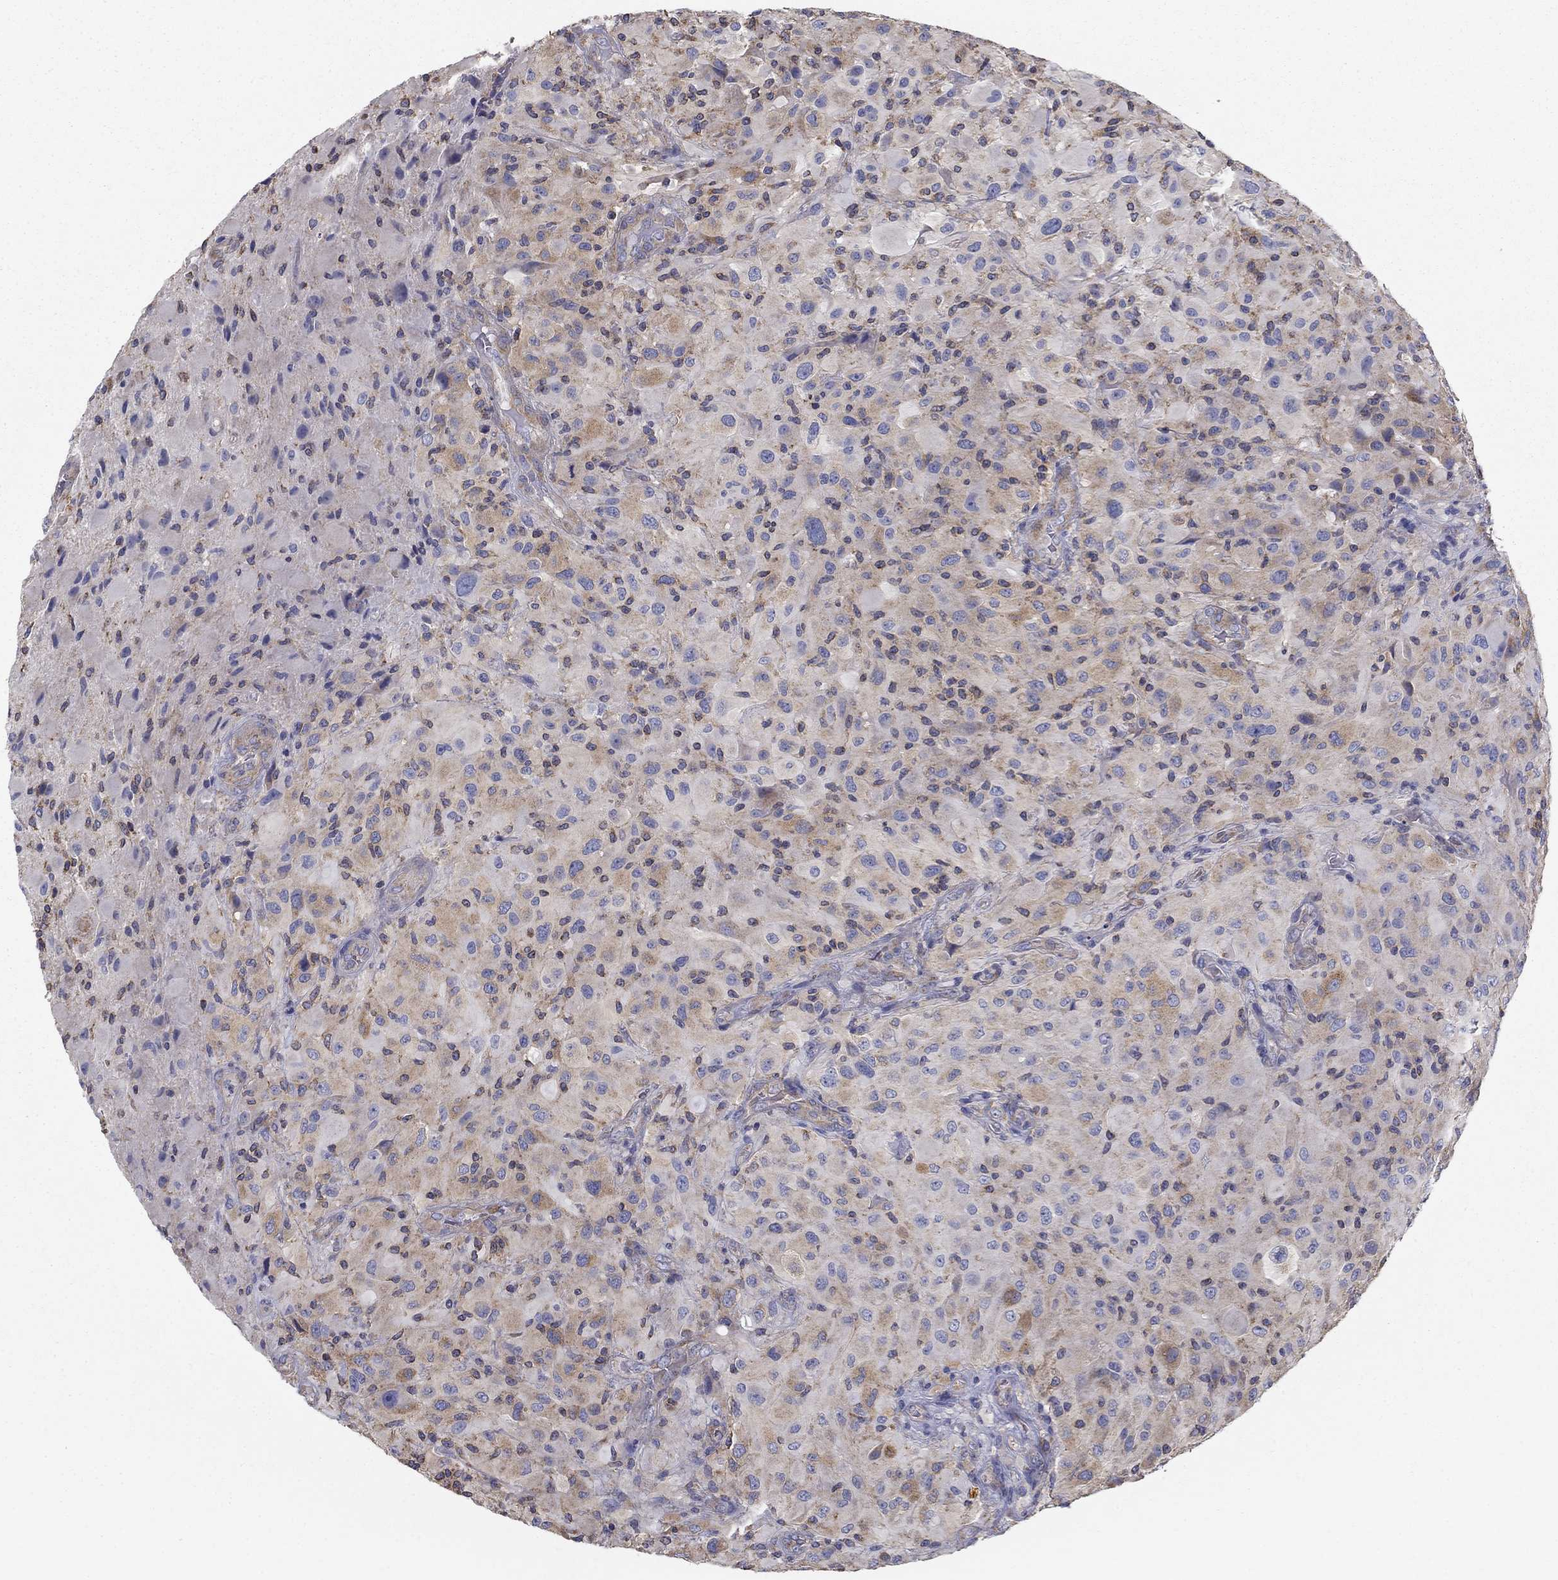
{"staining": {"intensity": "moderate", "quantity": "<25%", "location": "cytoplasmic/membranous"}, "tissue": "glioma", "cell_type": "Tumor cells", "image_type": "cancer", "snomed": [{"axis": "morphology", "description": "Glioma, malignant, High grade"}, {"axis": "topography", "description": "Cerebral cortex"}], "caption": "A histopathology image of glioma stained for a protein displays moderate cytoplasmic/membranous brown staining in tumor cells. Using DAB (3,3'-diaminobenzidine) (brown) and hematoxylin (blue) stains, captured at high magnification using brightfield microscopy.", "gene": "NME5", "patient": {"sex": "male", "age": 35}}